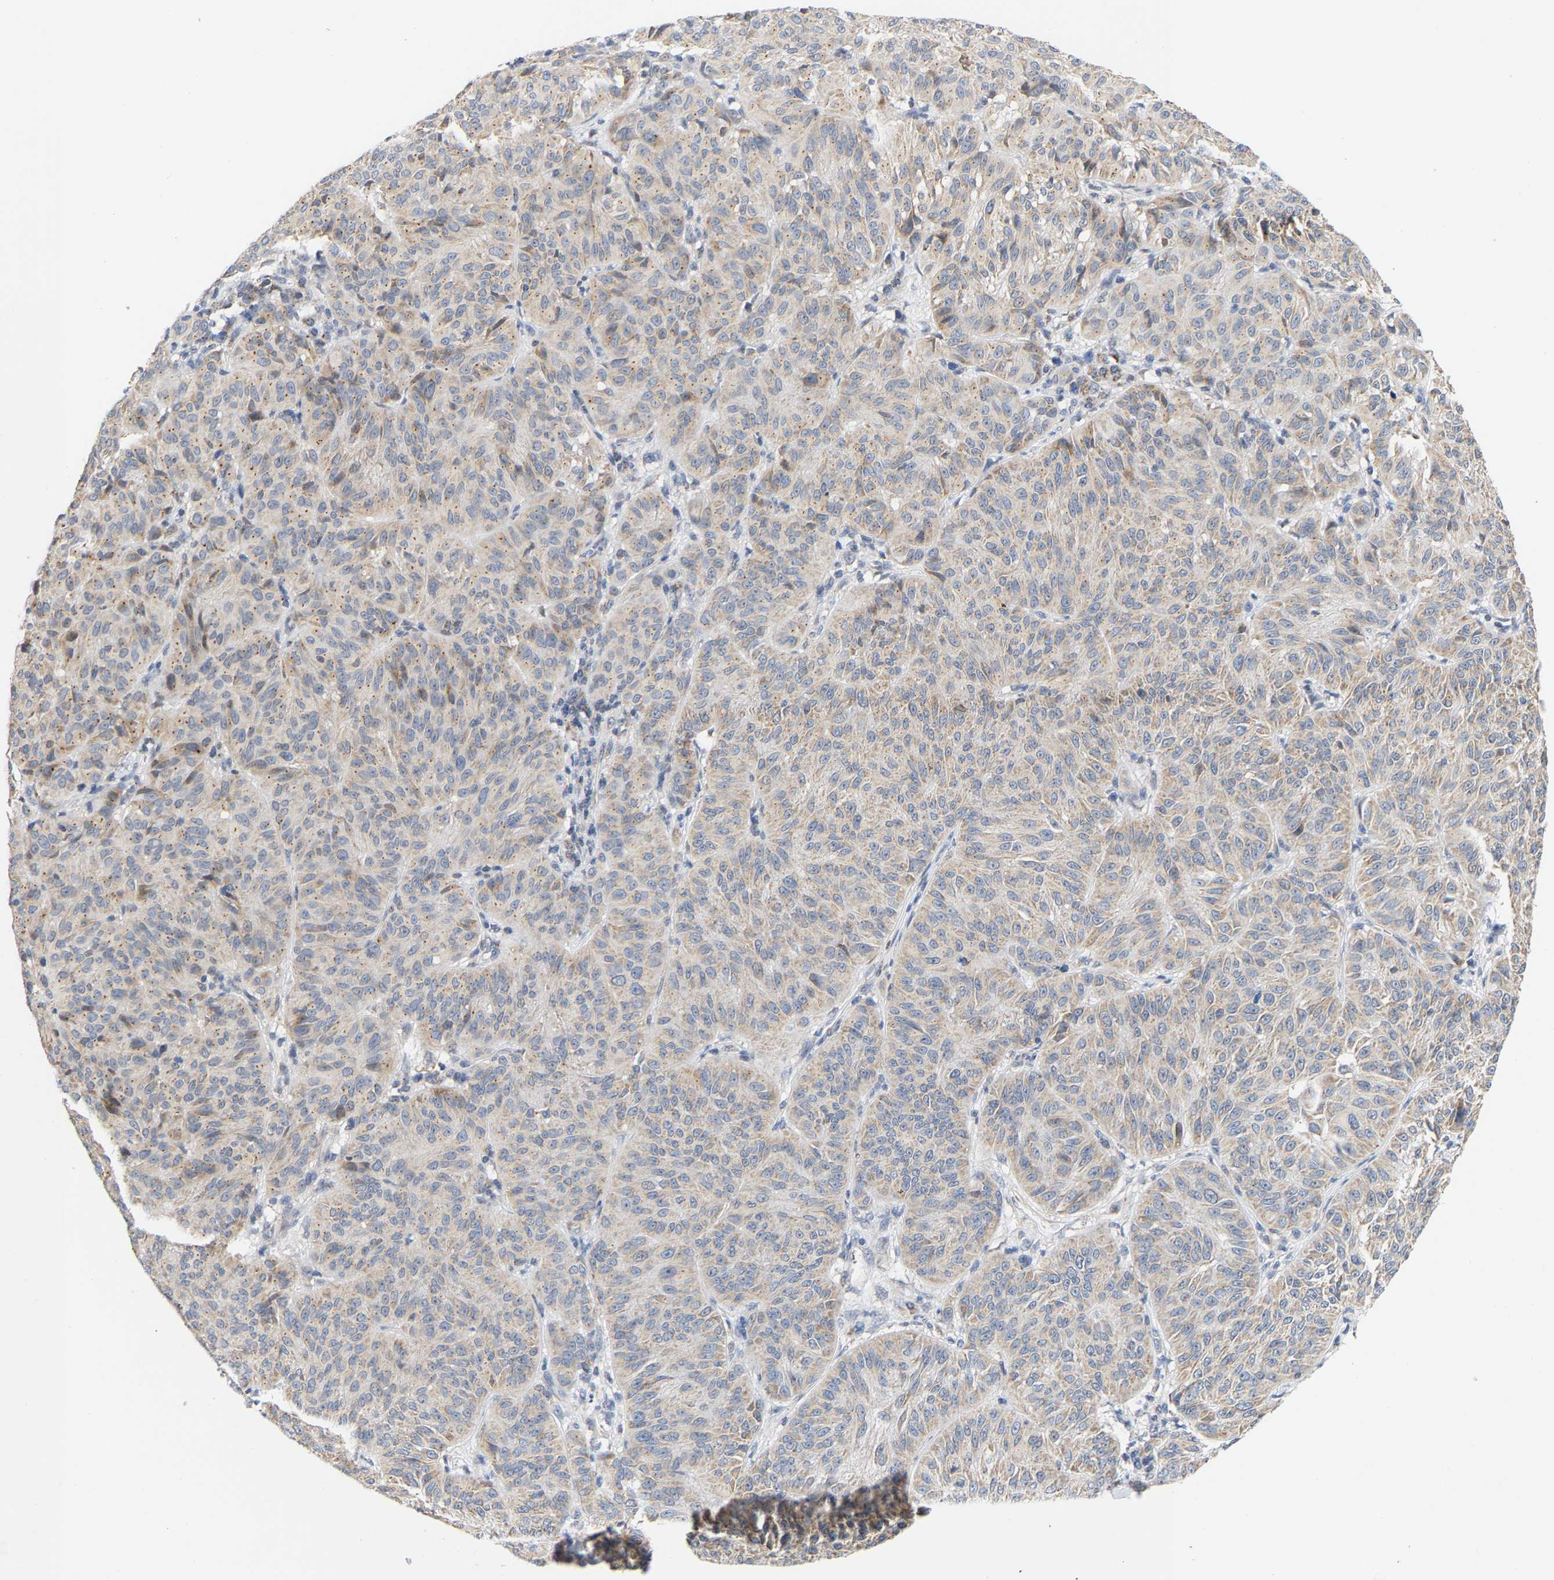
{"staining": {"intensity": "weak", "quantity": ">75%", "location": "cytoplasmic/membranous"}, "tissue": "melanoma", "cell_type": "Tumor cells", "image_type": "cancer", "snomed": [{"axis": "morphology", "description": "Malignant melanoma, NOS"}, {"axis": "topography", "description": "Skin"}], "caption": "Immunohistochemical staining of malignant melanoma reveals low levels of weak cytoplasmic/membranous protein positivity in about >75% of tumor cells. The staining is performed using DAB (3,3'-diaminobenzidine) brown chromogen to label protein expression. The nuclei are counter-stained blue using hematoxylin.", "gene": "PCNT", "patient": {"sex": "female", "age": 72}}